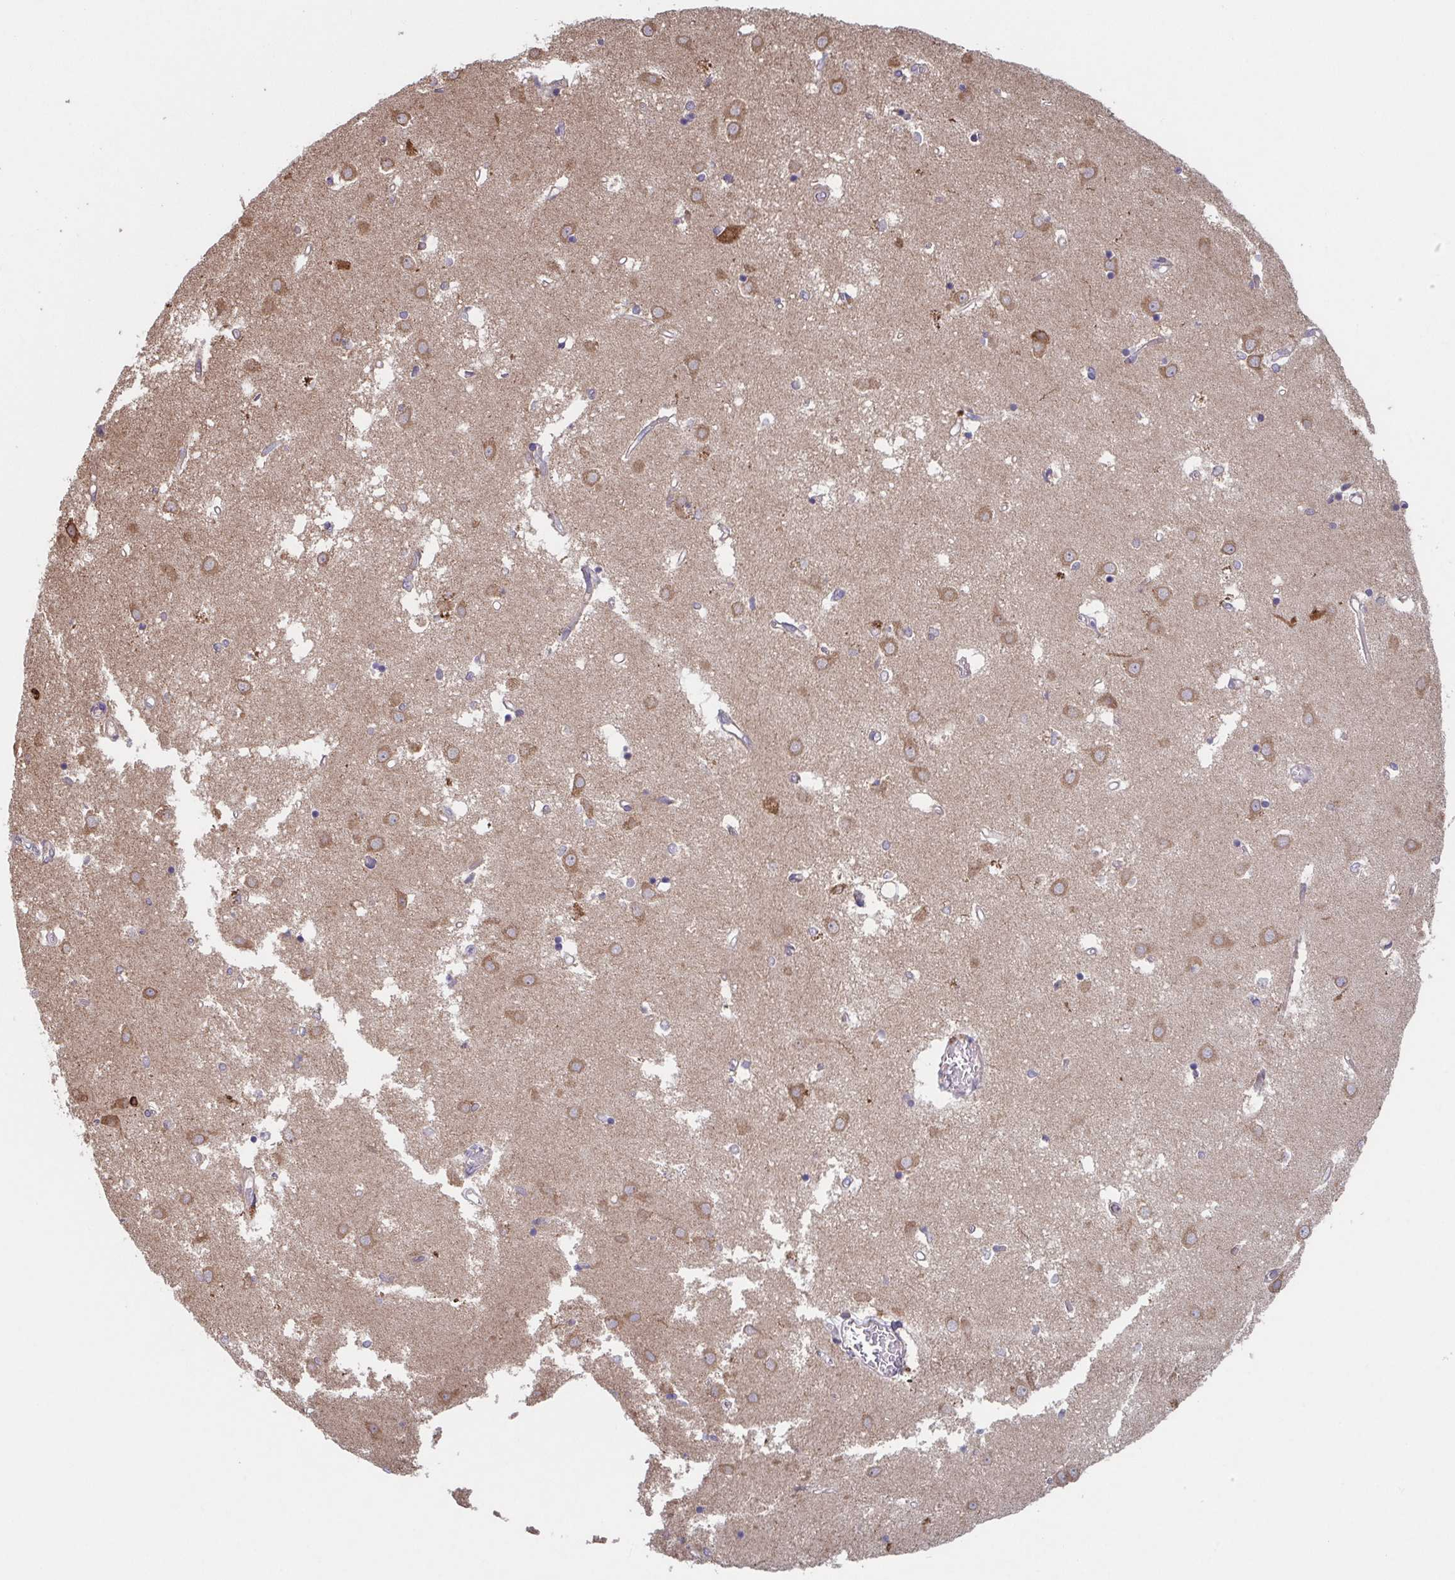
{"staining": {"intensity": "negative", "quantity": "none", "location": "none"}, "tissue": "caudate", "cell_type": "Glial cells", "image_type": "normal", "snomed": [{"axis": "morphology", "description": "Normal tissue, NOS"}, {"axis": "topography", "description": "Lateral ventricle wall"}], "caption": "An immunohistochemistry image of unremarkable caudate is shown. There is no staining in glial cells of caudate. Nuclei are stained in blue.", "gene": "COPB1", "patient": {"sex": "male", "age": 54}}